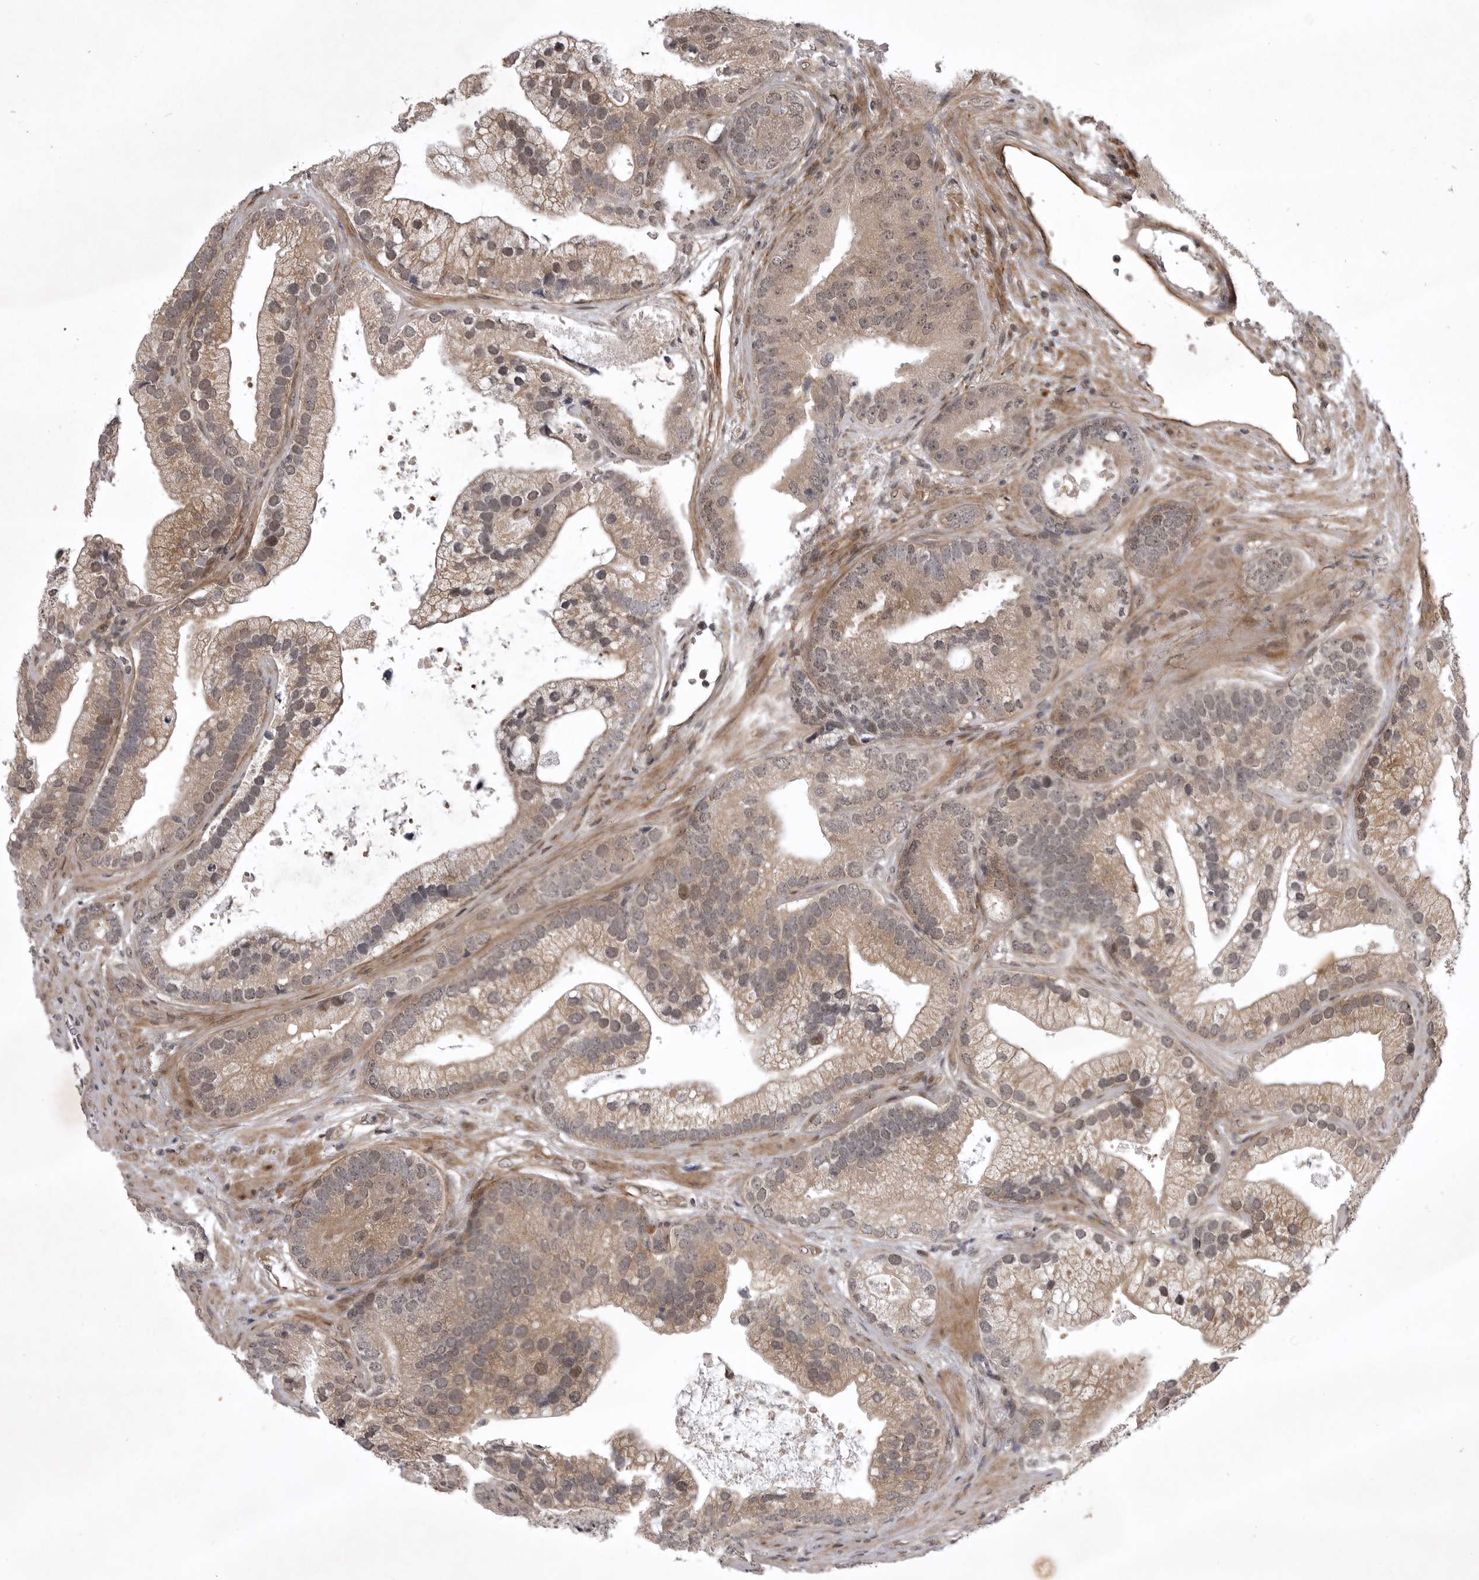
{"staining": {"intensity": "moderate", "quantity": ">75%", "location": "cytoplasmic/membranous,nuclear"}, "tissue": "prostate cancer", "cell_type": "Tumor cells", "image_type": "cancer", "snomed": [{"axis": "morphology", "description": "Adenocarcinoma, High grade"}, {"axis": "topography", "description": "Prostate"}], "caption": "Prostate cancer (adenocarcinoma (high-grade)) tissue demonstrates moderate cytoplasmic/membranous and nuclear expression in about >75% of tumor cells", "gene": "SNX16", "patient": {"sex": "male", "age": 70}}